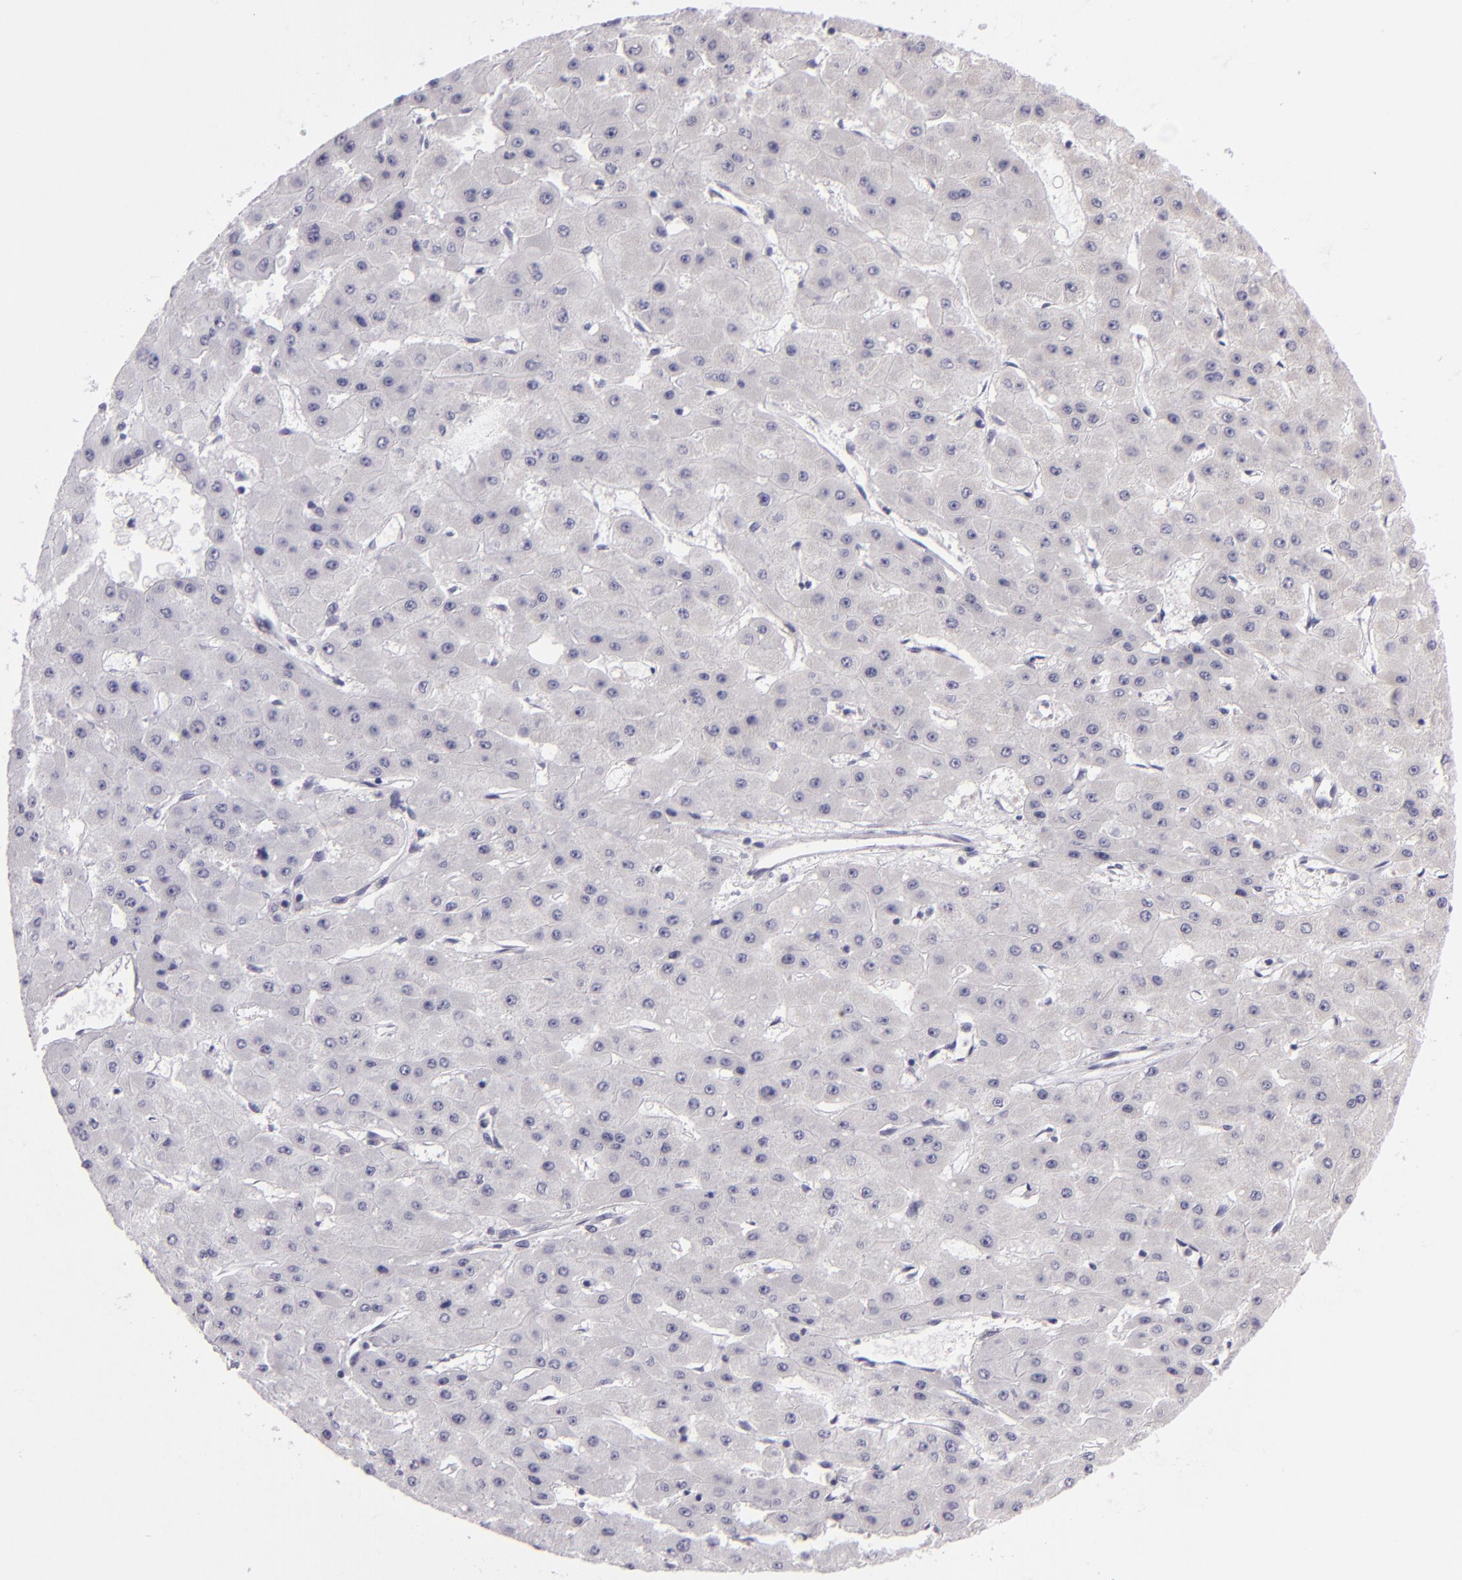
{"staining": {"intensity": "negative", "quantity": "none", "location": "none"}, "tissue": "liver cancer", "cell_type": "Tumor cells", "image_type": "cancer", "snomed": [{"axis": "morphology", "description": "Carcinoma, Hepatocellular, NOS"}, {"axis": "topography", "description": "Liver"}], "caption": "Human hepatocellular carcinoma (liver) stained for a protein using immunohistochemistry exhibits no staining in tumor cells.", "gene": "EGFL6", "patient": {"sex": "female", "age": 52}}